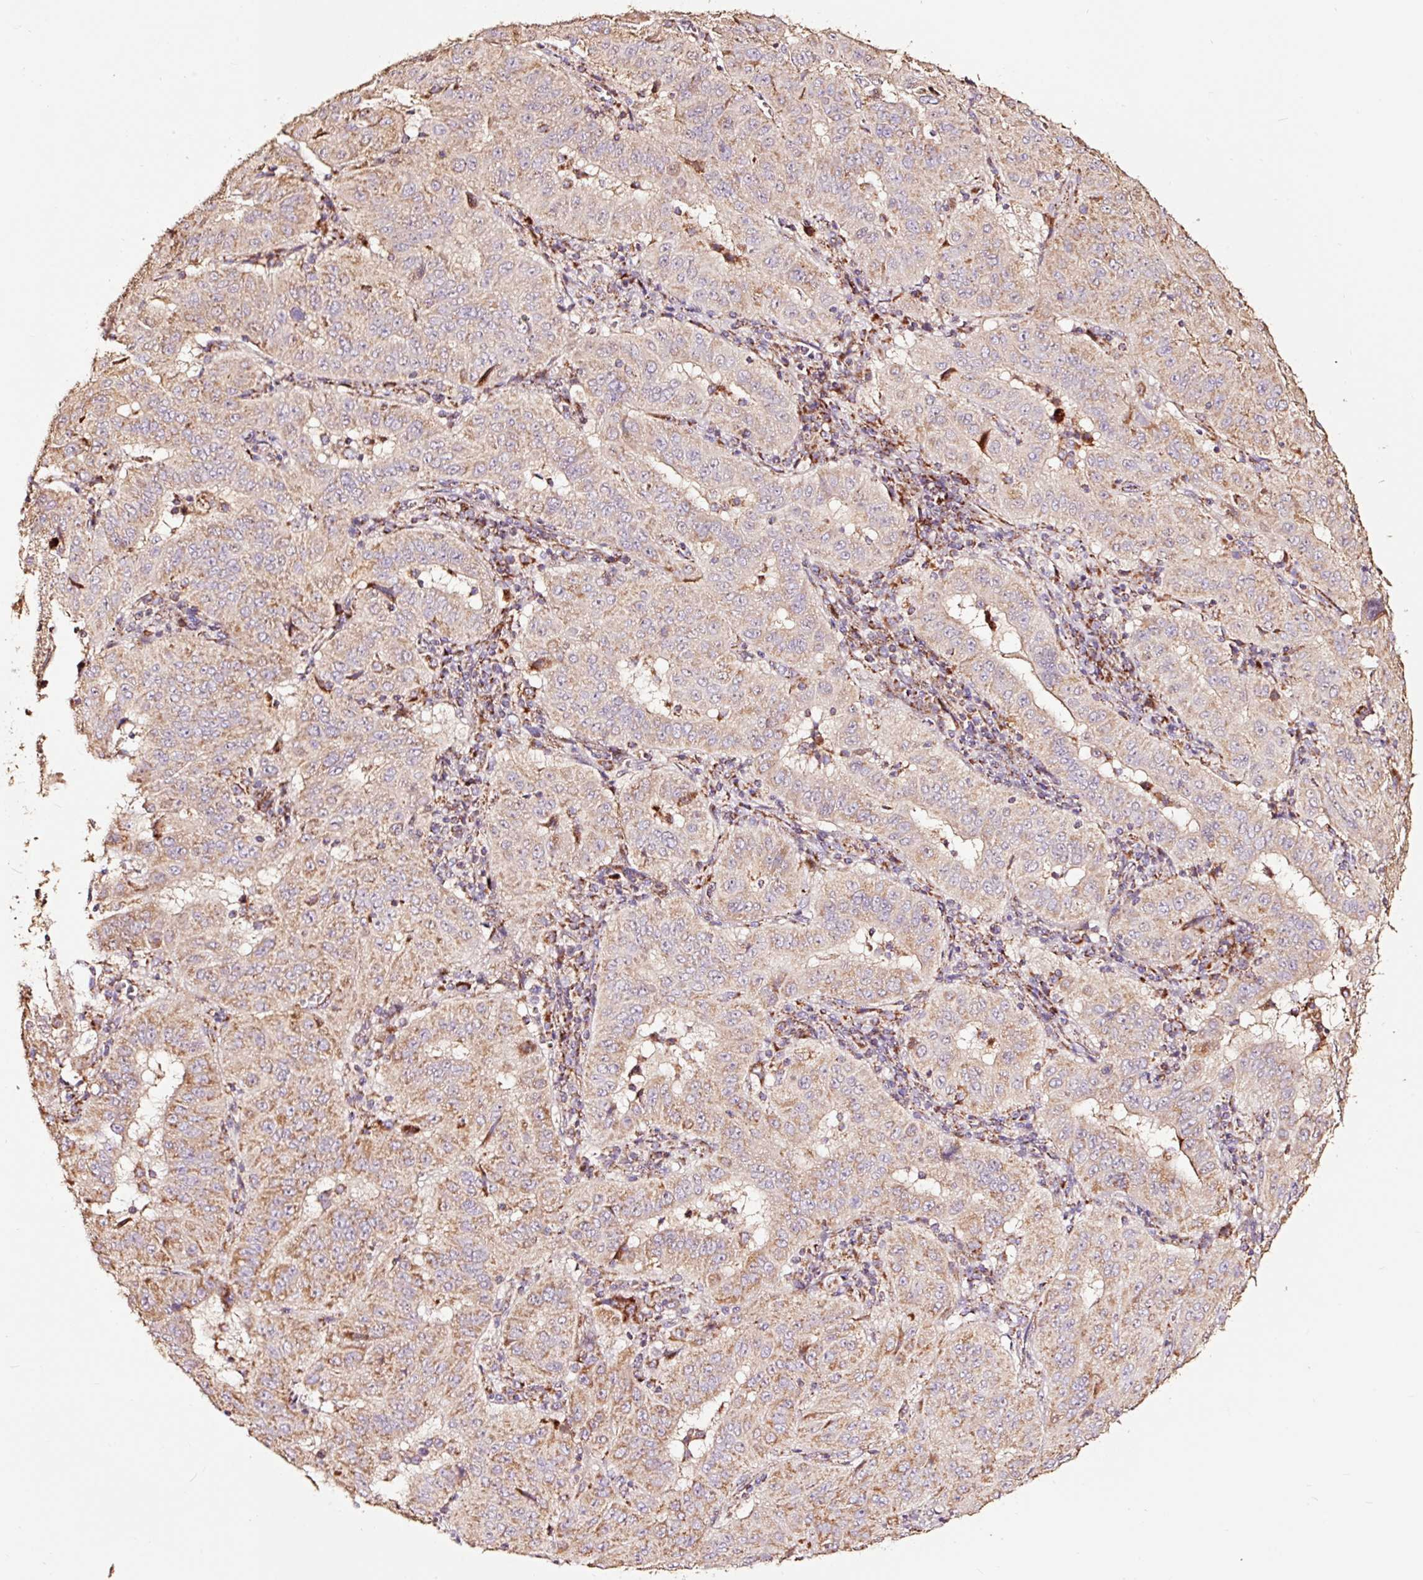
{"staining": {"intensity": "moderate", "quantity": "25%-75%", "location": "cytoplasmic/membranous"}, "tissue": "pancreatic cancer", "cell_type": "Tumor cells", "image_type": "cancer", "snomed": [{"axis": "morphology", "description": "Adenocarcinoma, NOS"}, {"axis": "topography", "description": "Pancreas"}], "caption": "The micrograph reveals staining of adenocarcinoma (pancreatic), revealing moderate cytoplasmic/membranous protein positivity (brown color) within tumor cells.", "gene": "TPM1", "patient": {"sex": "male", "age": 63}}